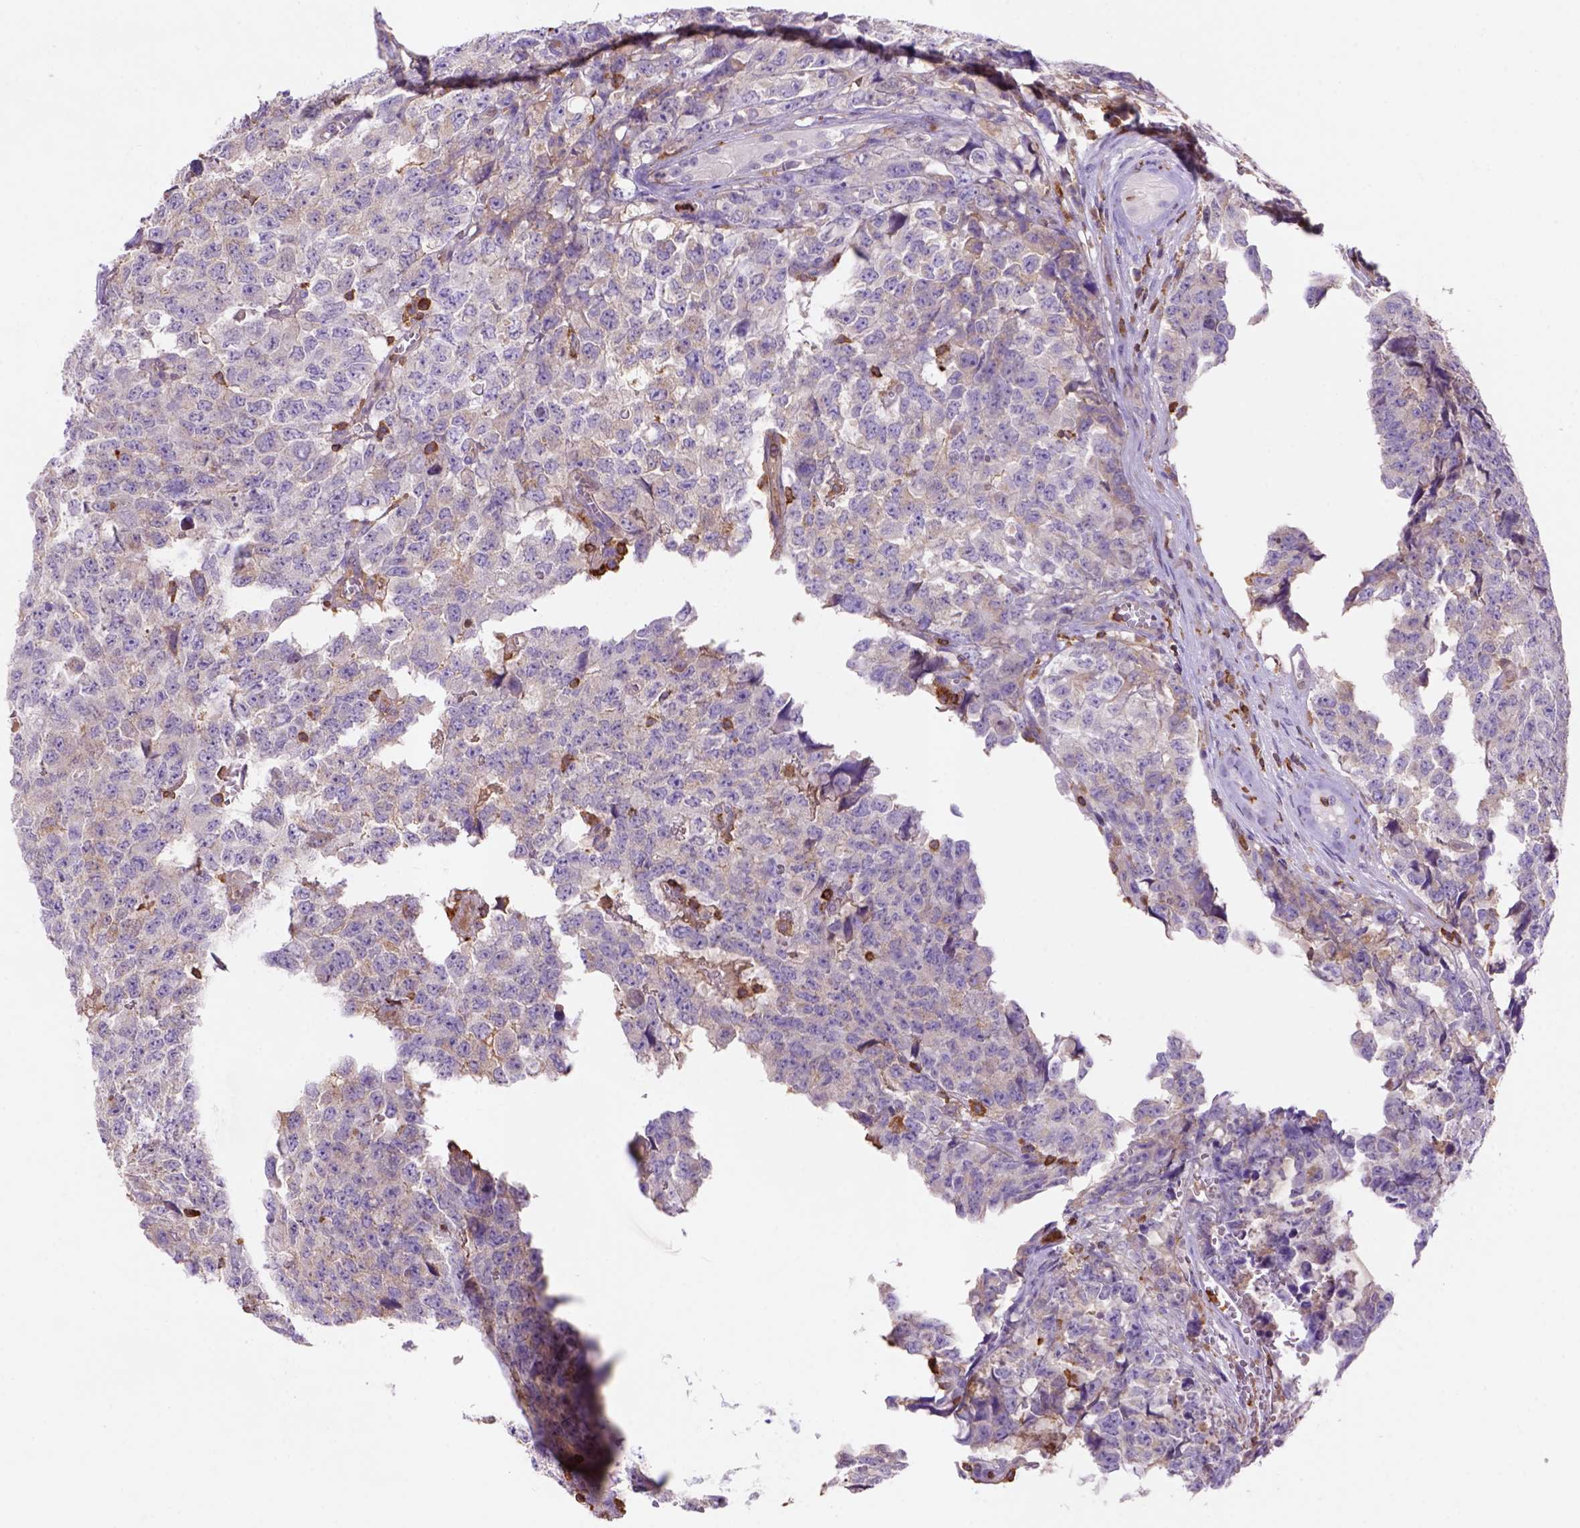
{"staining": {"intensity": "negative", "quantity": "none", "location": "none"}, "tissue": "testis cancer", "cell_type": "Tumor cells", "image_type": "cancer", "snomed": [{"axis": "morphology", "description": "Carcinoma, Embryonal, NOS"}, {"axis": "topography", "description": "Testis"}], "caption": "IHC photomicrograph of human testis cancer (embryonal carcinoma) stained for a protein (brown), which exhibits no staining in tumor cells. The staining was performed using DAB to visualize the protein expression in brown, while the nuclei were stained in blue with hematoxylin (Magnification: 20x).", "gene": "INPP5D", "patient": {"sex": "male", "age": 23}}